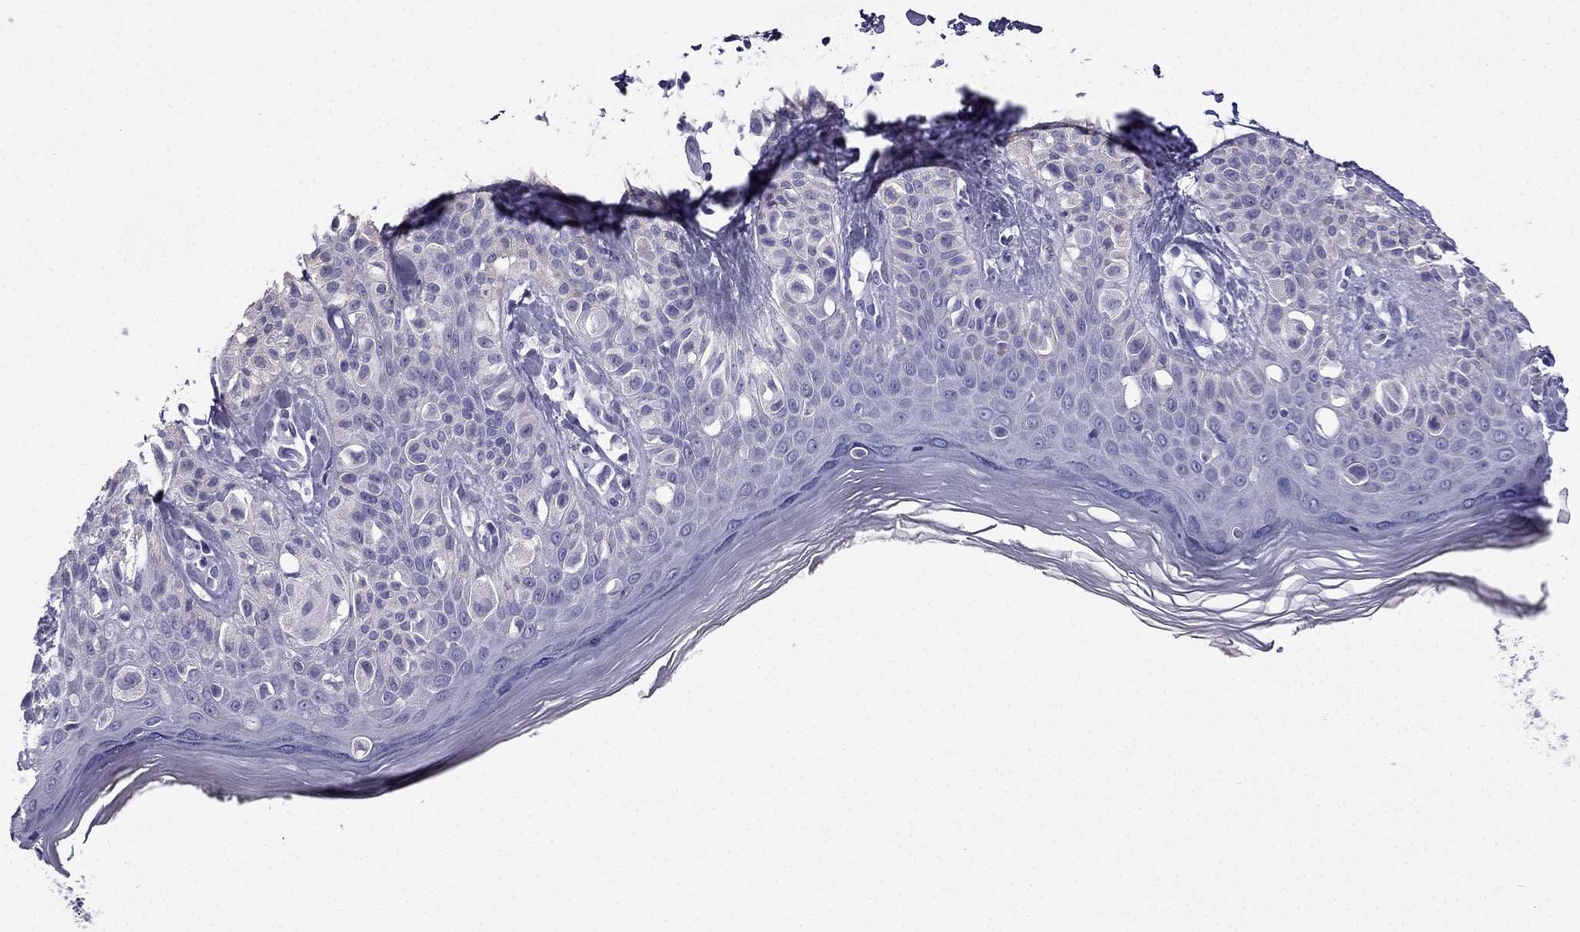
{"staining": {"intensity": "negative", "quantity": "none", "location": "none"}, "tissue": "melanoma", "cell_type": "Tumor cells", "image_type": "cancer", "snomed": [{"axis": "morphology", "description": "Malignant melanoma, NOS"}, {"axis": "topography", "description": "Skin"}], "caption": "There is no significant positivity in tumor cells of melanoma.", "gene": "NPTX1", "patient": {"sex": "female", "age": 73}}